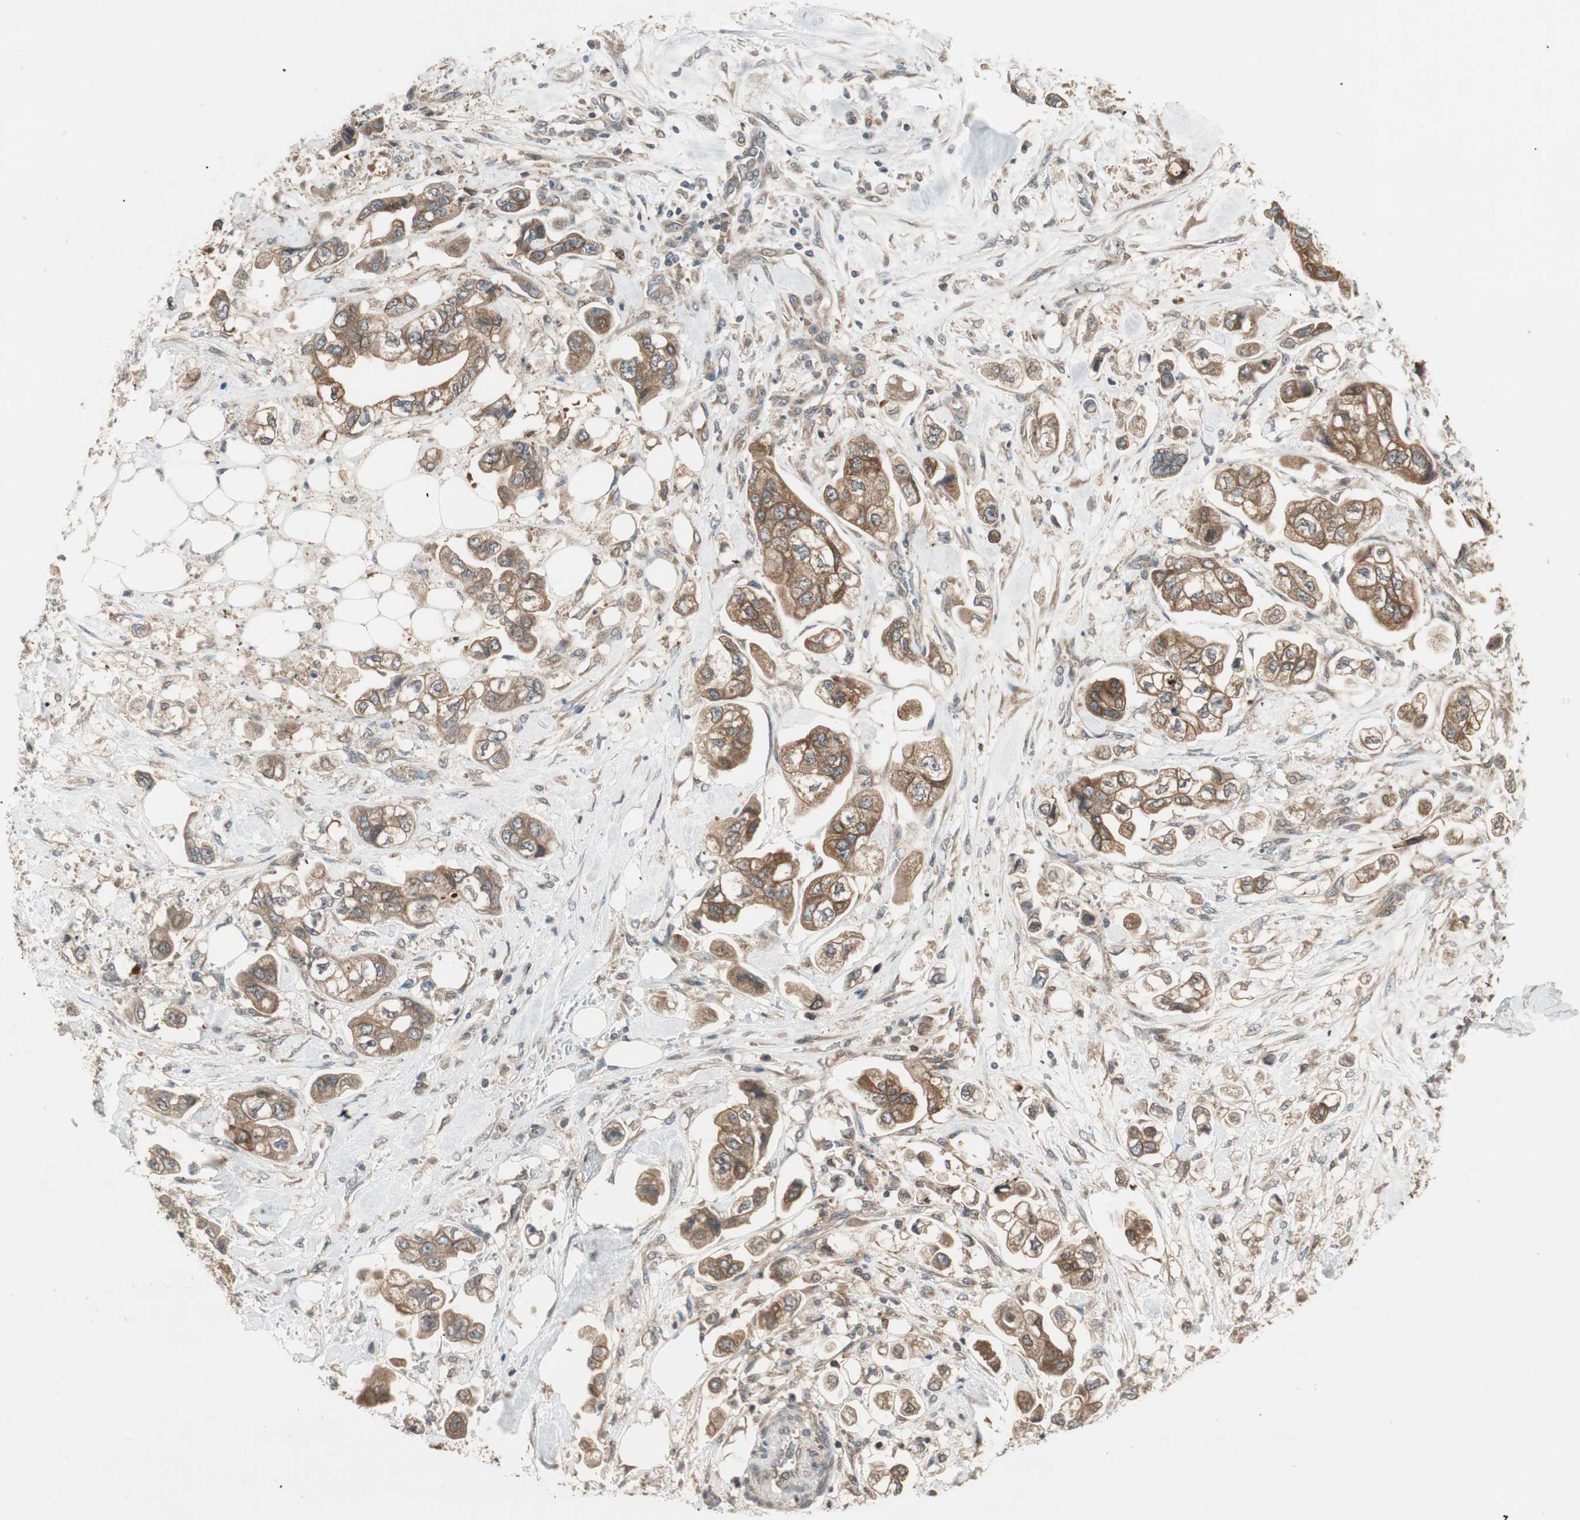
{"staining": {"intensity": "moderate", "quantity": ">75%", "location": "cytoplasmic/membranous"}, "tissue": "stomach cancer", "cell_type": "Tumor cells", "image_type": "cancer", "snomed": [{"axis": "morphology", "description": "Adenocarcinoma, NOS"}, {"axis": "topography", "description": "Stomach"}], "caption": "Stomach cancer was stained to show a protein in brown. There is medium levels of moderate cytoplasmic/membranous positivity in approximately >75% of tumor cells.", "gene": "ATP6AP2", "patient": {"sex": "male", "age": 62}}